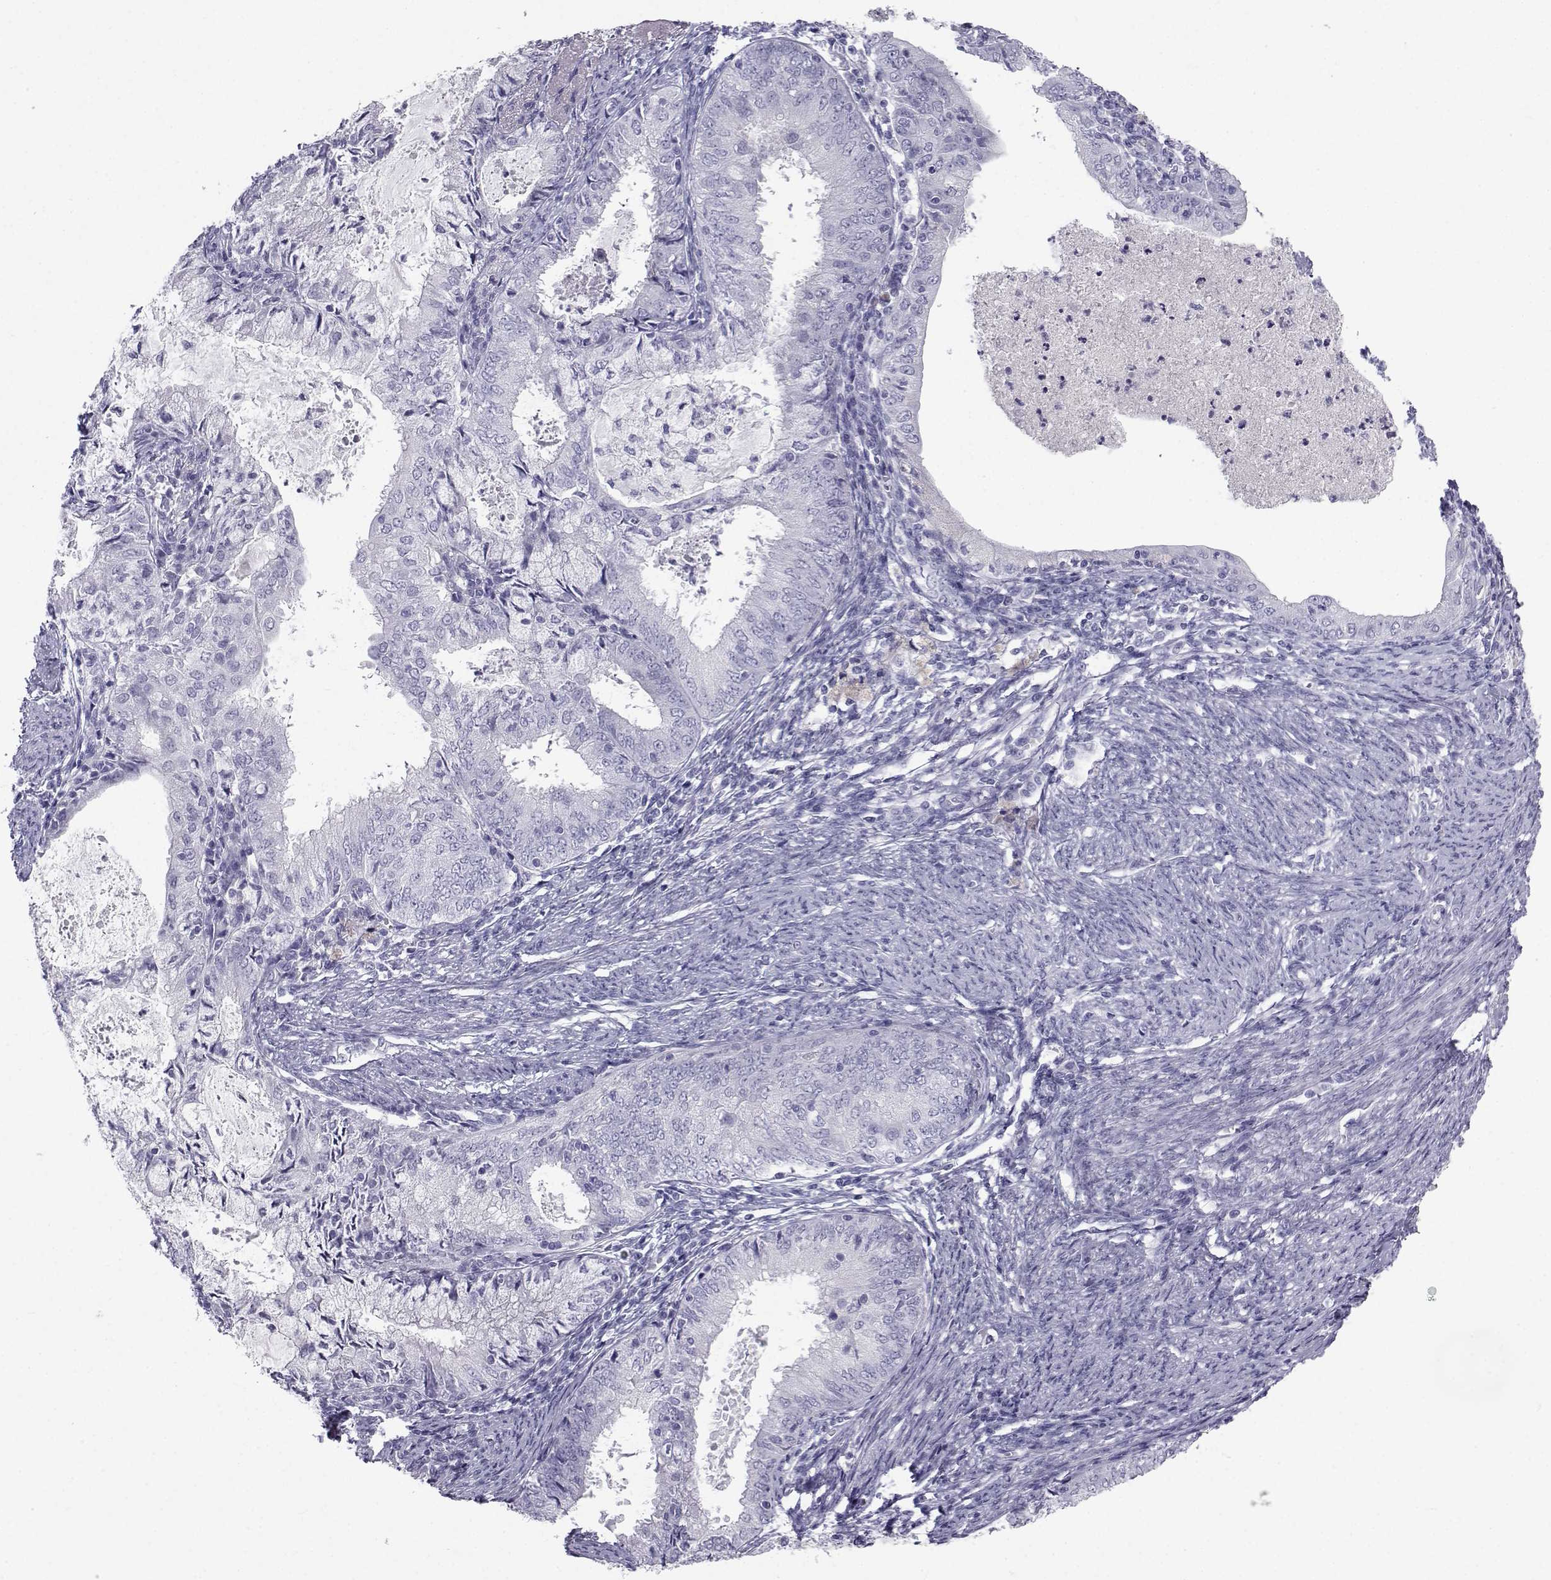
{"staining": {"intensity": "negative", "quantity": "none", "location": "none"}, "tissue": "endometrial cancer", "cell_type": "Tumor cells", "image_type": "cancer", "snomed": [{"axis": "morphology", "description": "Adenocarcinoma, NOS"}, {"axis": "topography", "description": "Endometrium"}], "caption": "Endometrial cancer (adenocarcinoma) stained for a protein using IHC demonstrates no expression tumor cells.", "gene": "PCSK1N", "patient": {"sex": "female", "age": 57}}